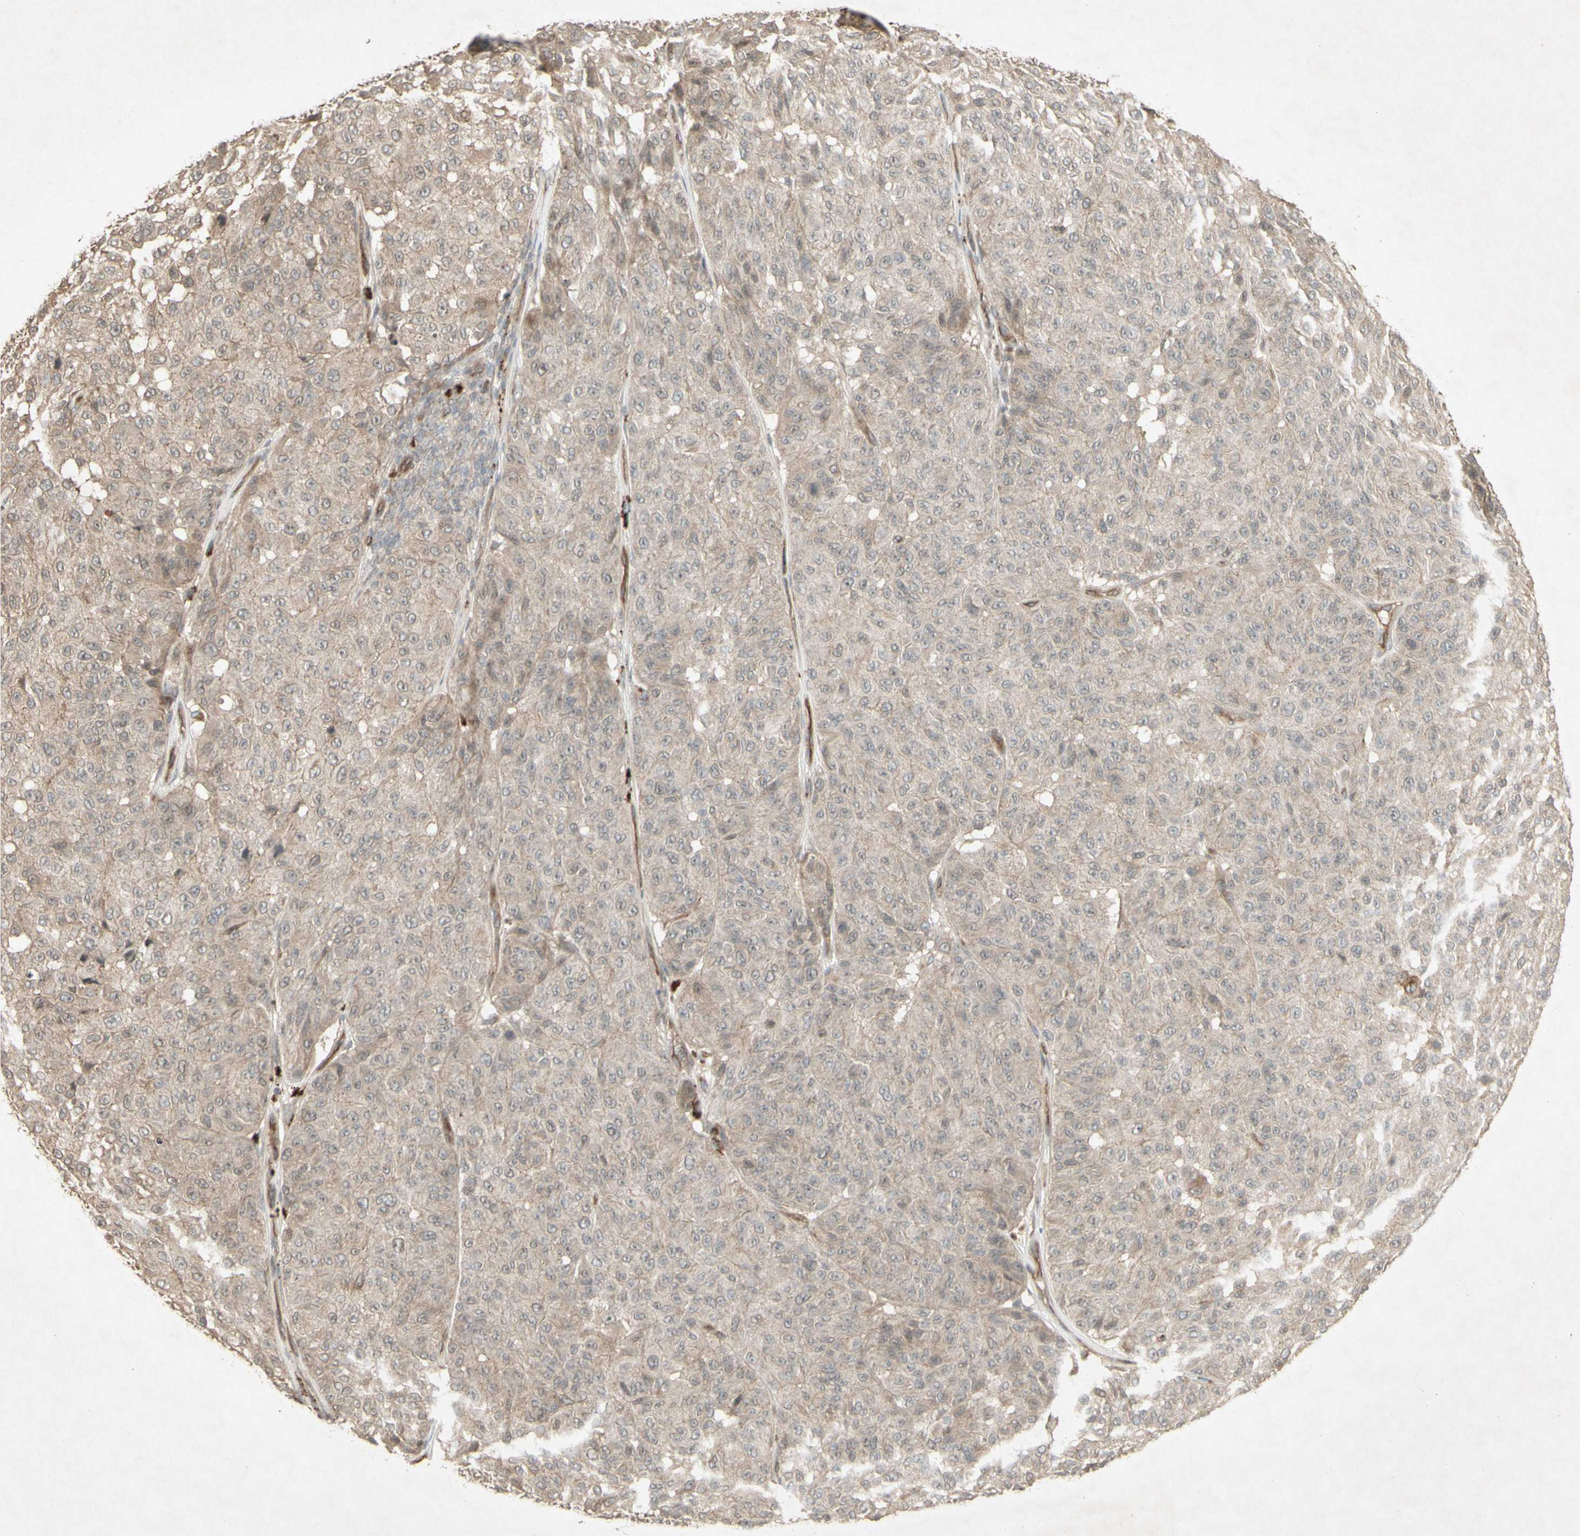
{"staining": {"intensity": "weak", "quantity": ">75%", "location": "cytoplasmic/membranous"}, "tissue": "melanoma", "cell_type": "Tumor cells", "image_type": "cancer", "snomed": [{"axis": "morphology", "description": "Malignant melanoma, NOS"}, {"axis": "topography", "description": "Skin"}], "caption": "Tumor cells exhibit low levels of weak cytoplasmic/membranous staining in approximately >75% of cells in human melanoma.", "gene": "JAG1", "patient": {"sex": "female", "age": 46}}